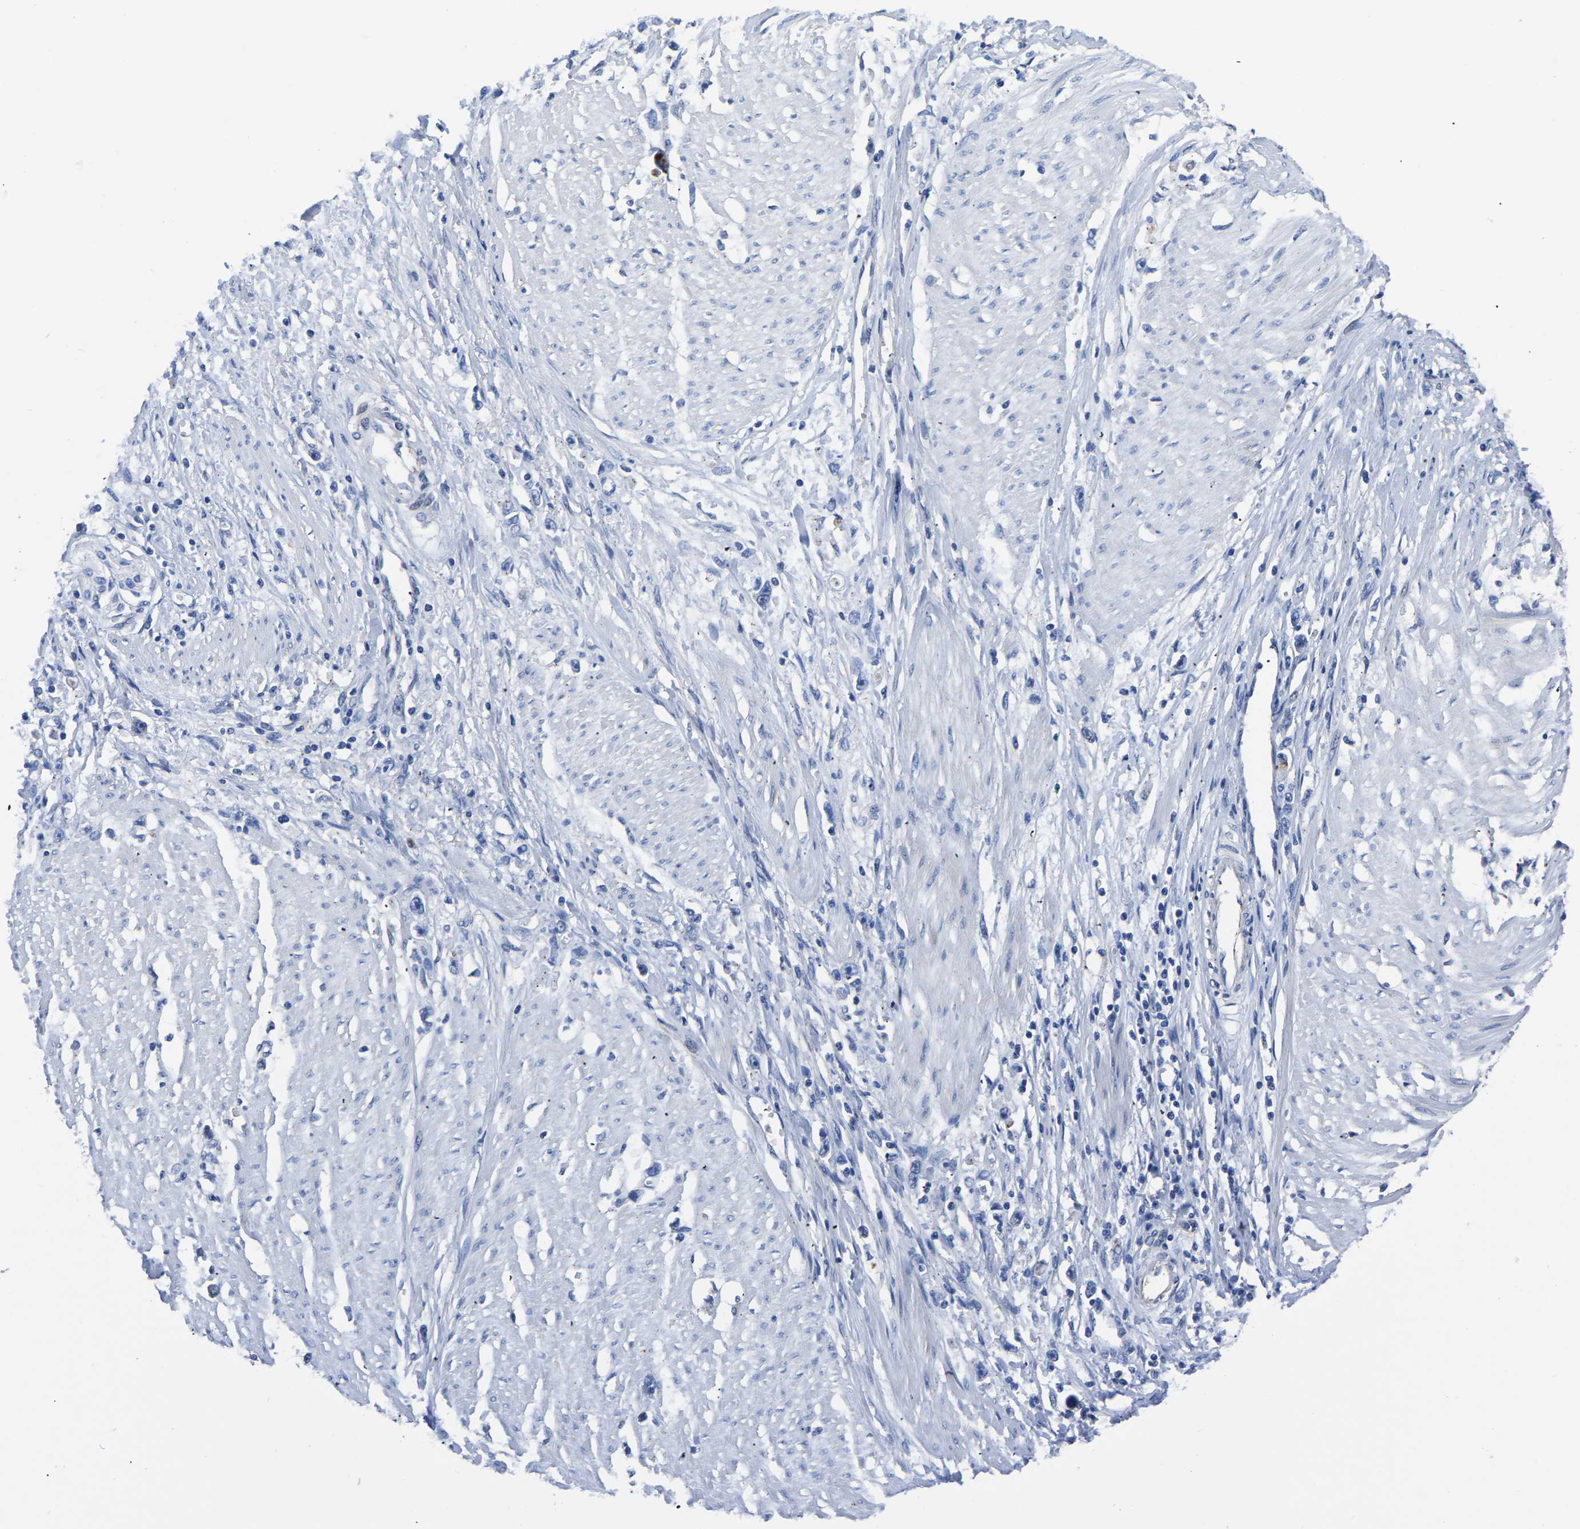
{"staining": {"intensity": "weak", "quantity": "<25%", "location": "cytoplasmic/membranous"}, "tissue": "stomach cancer", "cell_type": "Tumor cells", "image_type": "cancer", "snomed": [{"axis": "morphology", "description": "Adenocarcinoma, NOS"}, {"axis": "topography", "description": "Stomach"}], "caption": "A high-resolution histopathology image shows IHC staining of stomach cancer, which shows no significant expression in tumor cells. The staining was performed using DAB to visualize the protein expression in brown, while the nuclei were stained in blue with hematoxylin (Magnification: 20x).", "gene": "TFG", "patient": {"sex": "female", "age": 59}}